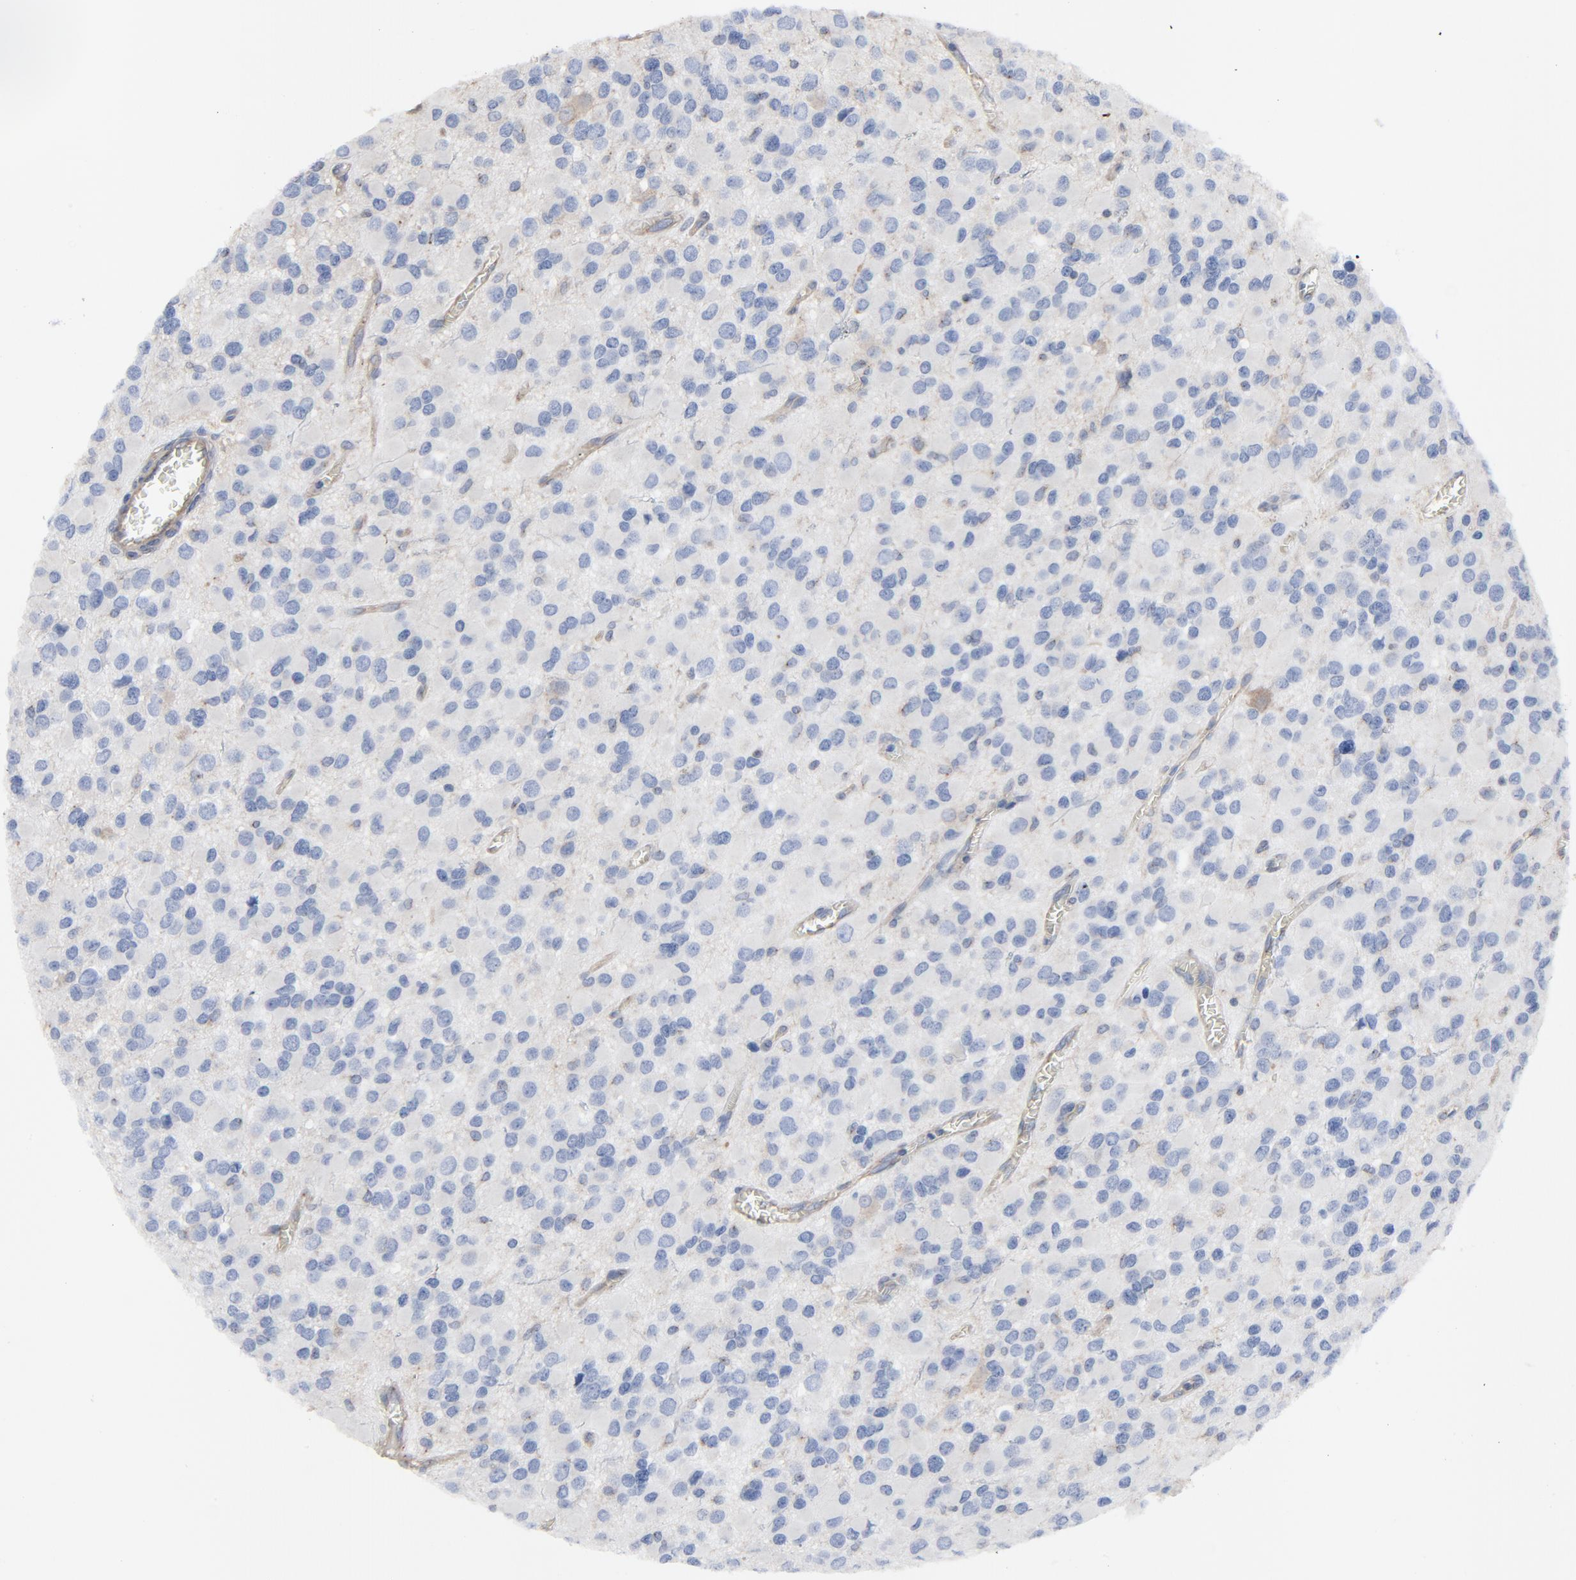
{"staining": {"intensity": "moderate", "quantity": "25%-75%", "location": "cytoplasmic/membranous"}, "tissue": "glioma", "cell_type": "Tumor cells", "image_type": "cancer", "snomed": [{"axis": "morphology", "description": "Glioma, malignant, Low grade"}, {"axis": "topography", "description": "Brain"}], "caption": "IHC staining of glioma, which shows medium levels of moderate cytoplasmic/membranous staining in about 25%-75% of tumor cells indicating moderate cytoplasmic/membranous protein expression. The staining was performed using DAB (3,3'-diaminobenzidine) (brown) for protein detection and nuclei were counterstained in hematoxylin (blue).", "gene": "DYNLT3", "patient": {"sex": "male", "age": 42}}